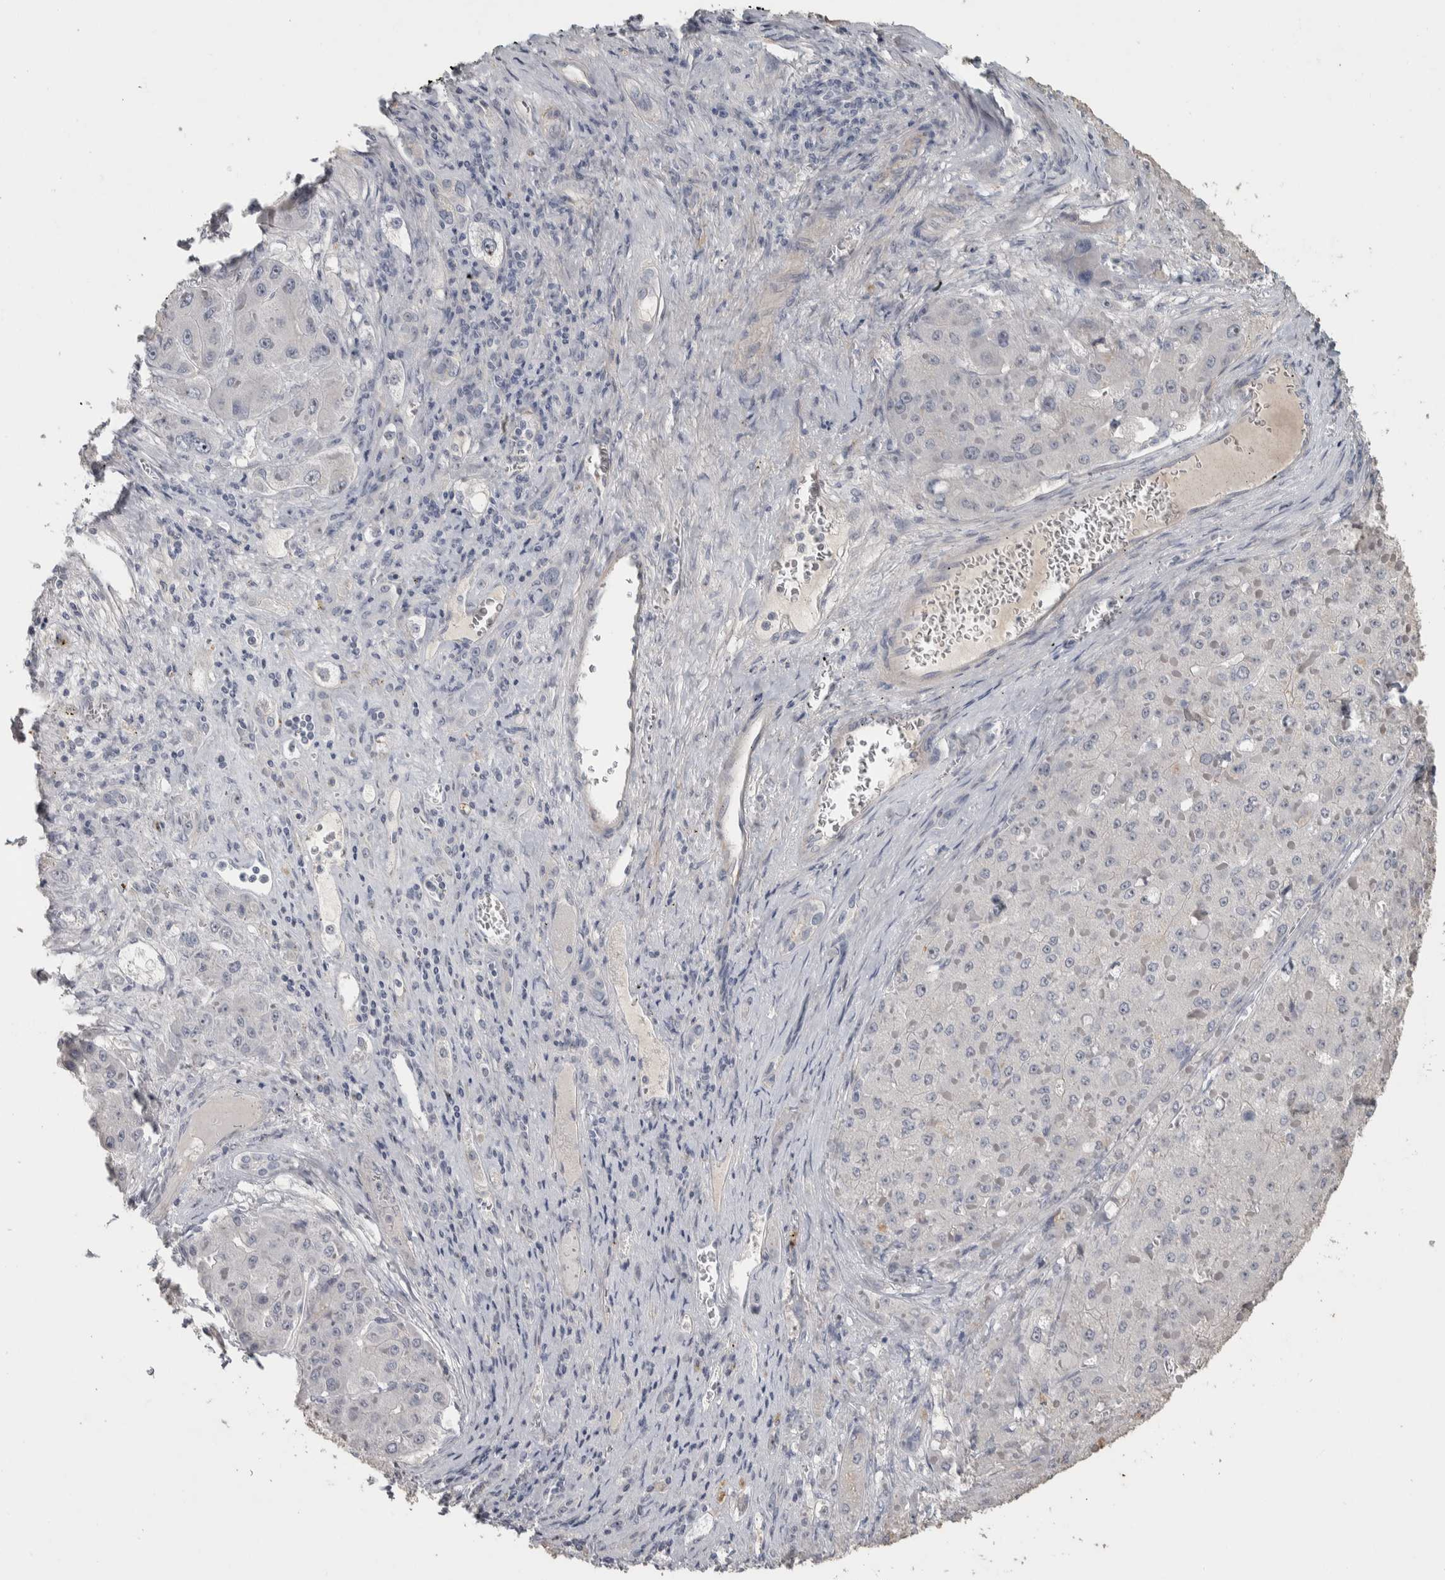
{"staining": {"intensity": "negative", "quantity": "none", "location": "none"}, "tissue": "liver cancer", "cell_type": "Tumor cells", "image_type": "cancer", "snomed": [{"axis": "morphology", "description": "Carcinoma, Hepatocellular, NOS"}, {"axis": "topography", "description": "Liver"}], "caption": "Liver hepatocellular carcinoma was stained to show a protein in brown. There is no significant positivity in tumor cells.", "gene": "DCAF10", "patient": {"sex": "female", "age": 73}}